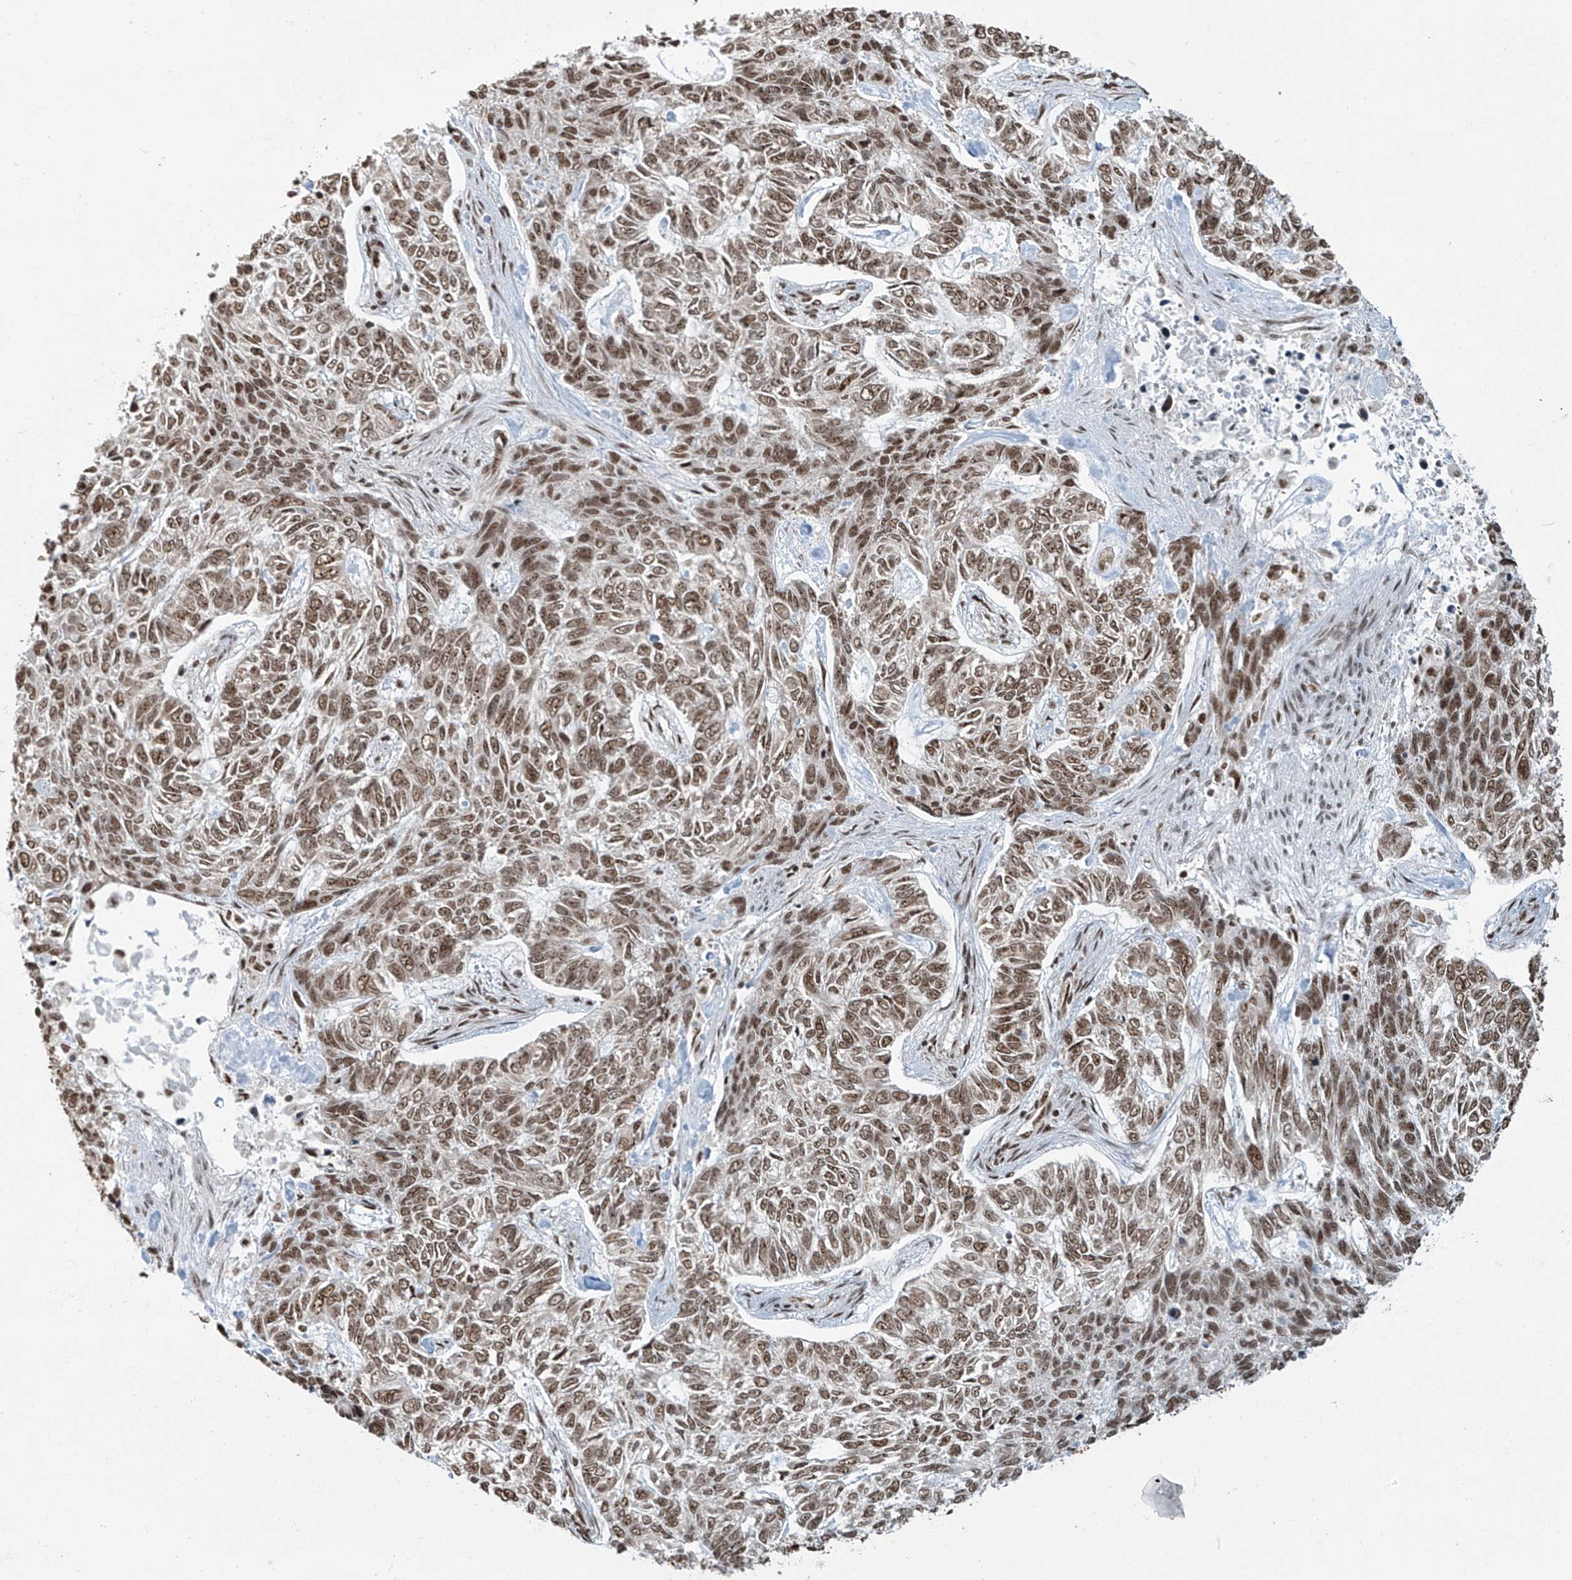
{"staining": {"intensity": "moderate", "quantity": ">75%", "location": "nuclear"}, "tissue": "skin cancer", "cell_type": "Tumor cells", "image_type": "cancer", "snomed": [{"axis": "morphology", "description": "Basal cell carcinoma"}, {"axis": "topography", "description": "Skin"}], "caption": "This histopathology image exhibits immunohistochemistry (IHC) staining of human skin cancer (basal cell carcinoma), with medium moderate nuclear positivity in approximately >75% of tumor cells.", "gene": "FAM193B", "patient": {"sex": "female", "age": 65}}